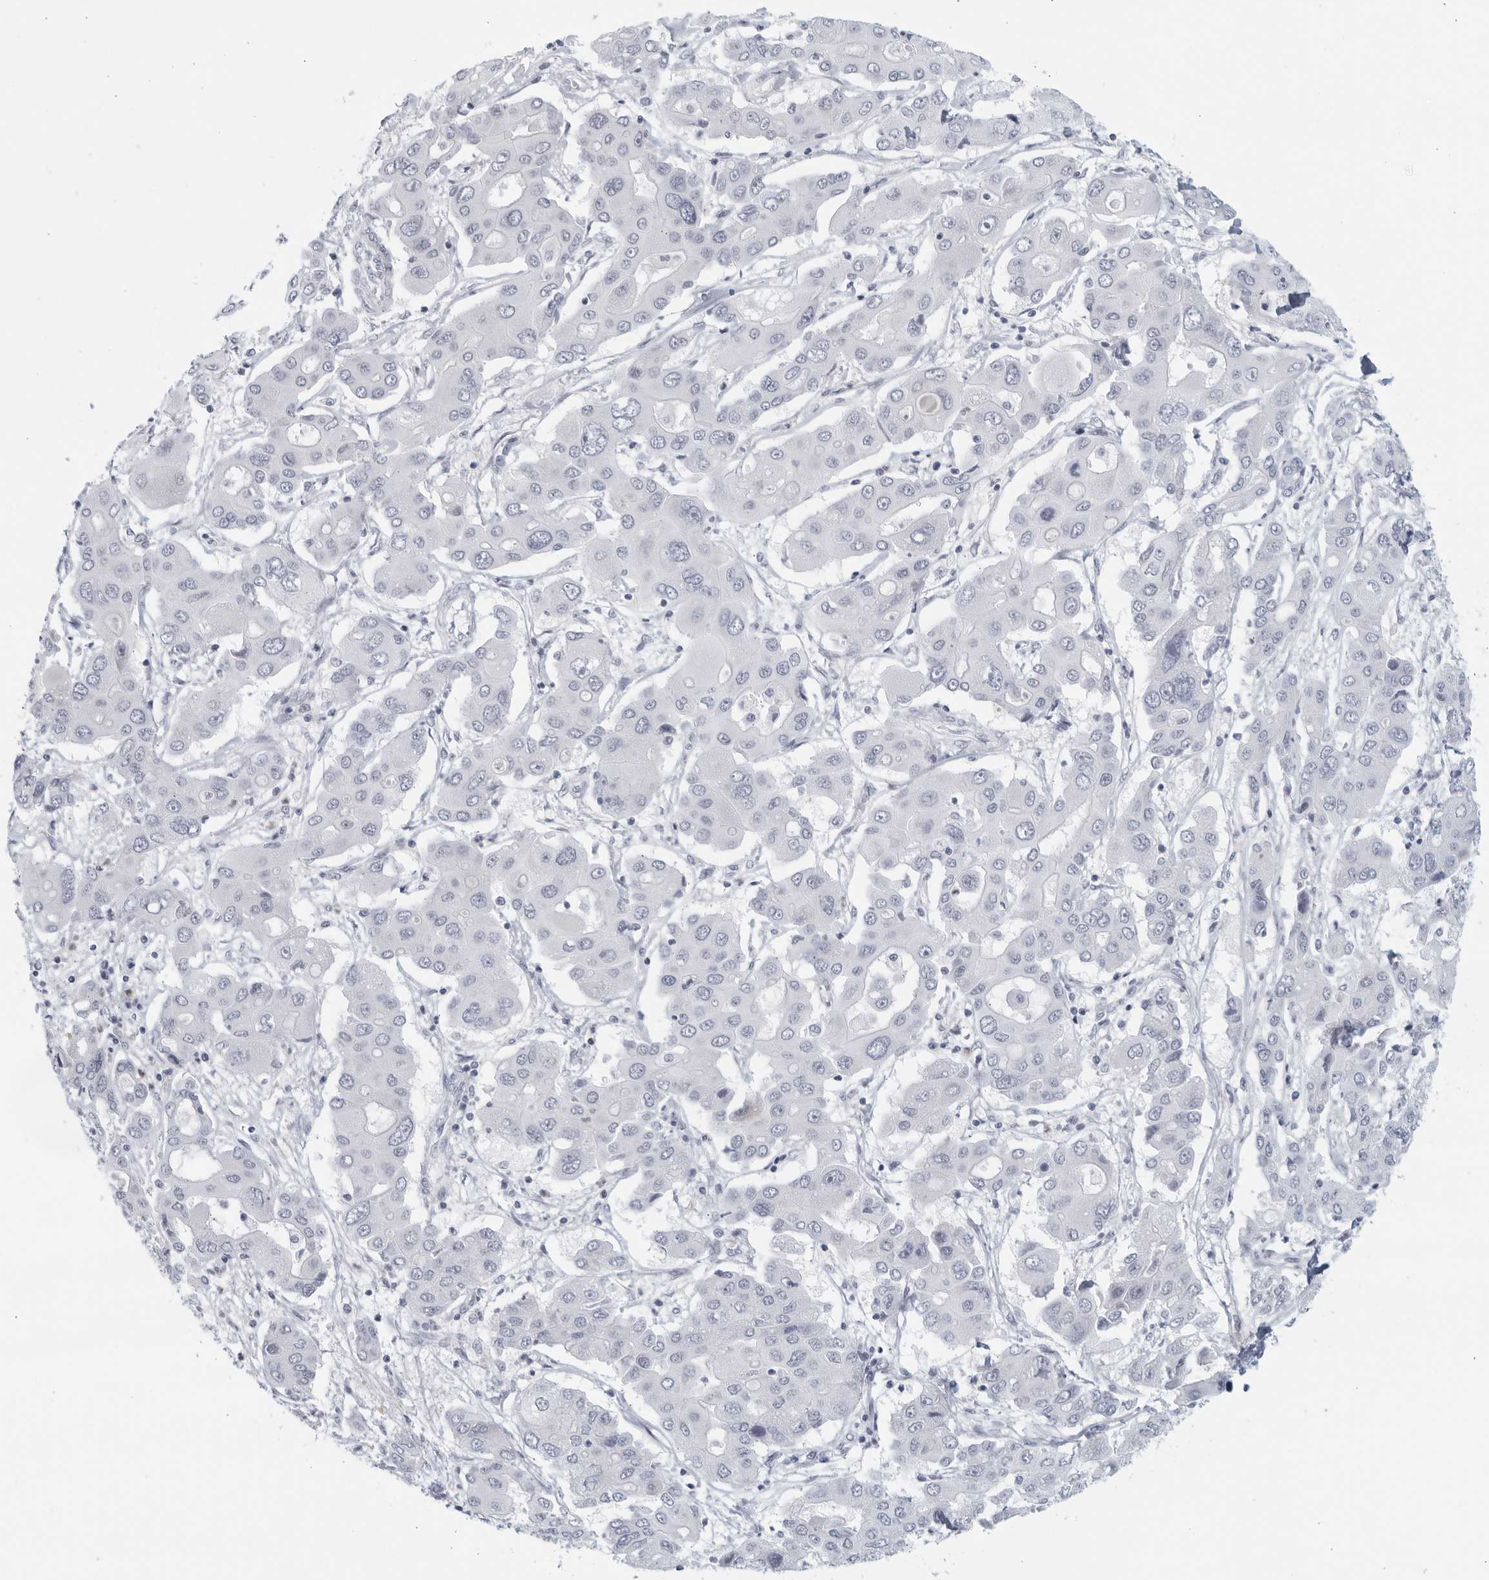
{"staining": {"intensity": "negative", "quantity": "none", "location": "none"}, "tissue": "liver cancer", "cell_type": "Tumor cells", "image_type": "cancer", "snomed": [{"axis": "morphology", "description": "Cholangiocarcinoma"}, {"axis": "topography", "description": "Liver"}], "caption": "DAB (3,3'-diaminobenzidine) immunohistochemical staining of liver cholangiocarcinoma shows no significant expression in tumor cells. The staining is performed using DAB (3,3'-diaminobenzidine) brown chromogen with nuclei counter-stained in using hematoxylin.", "gene": "KLK7", "patient": {"sex": "male", "age": 67}}